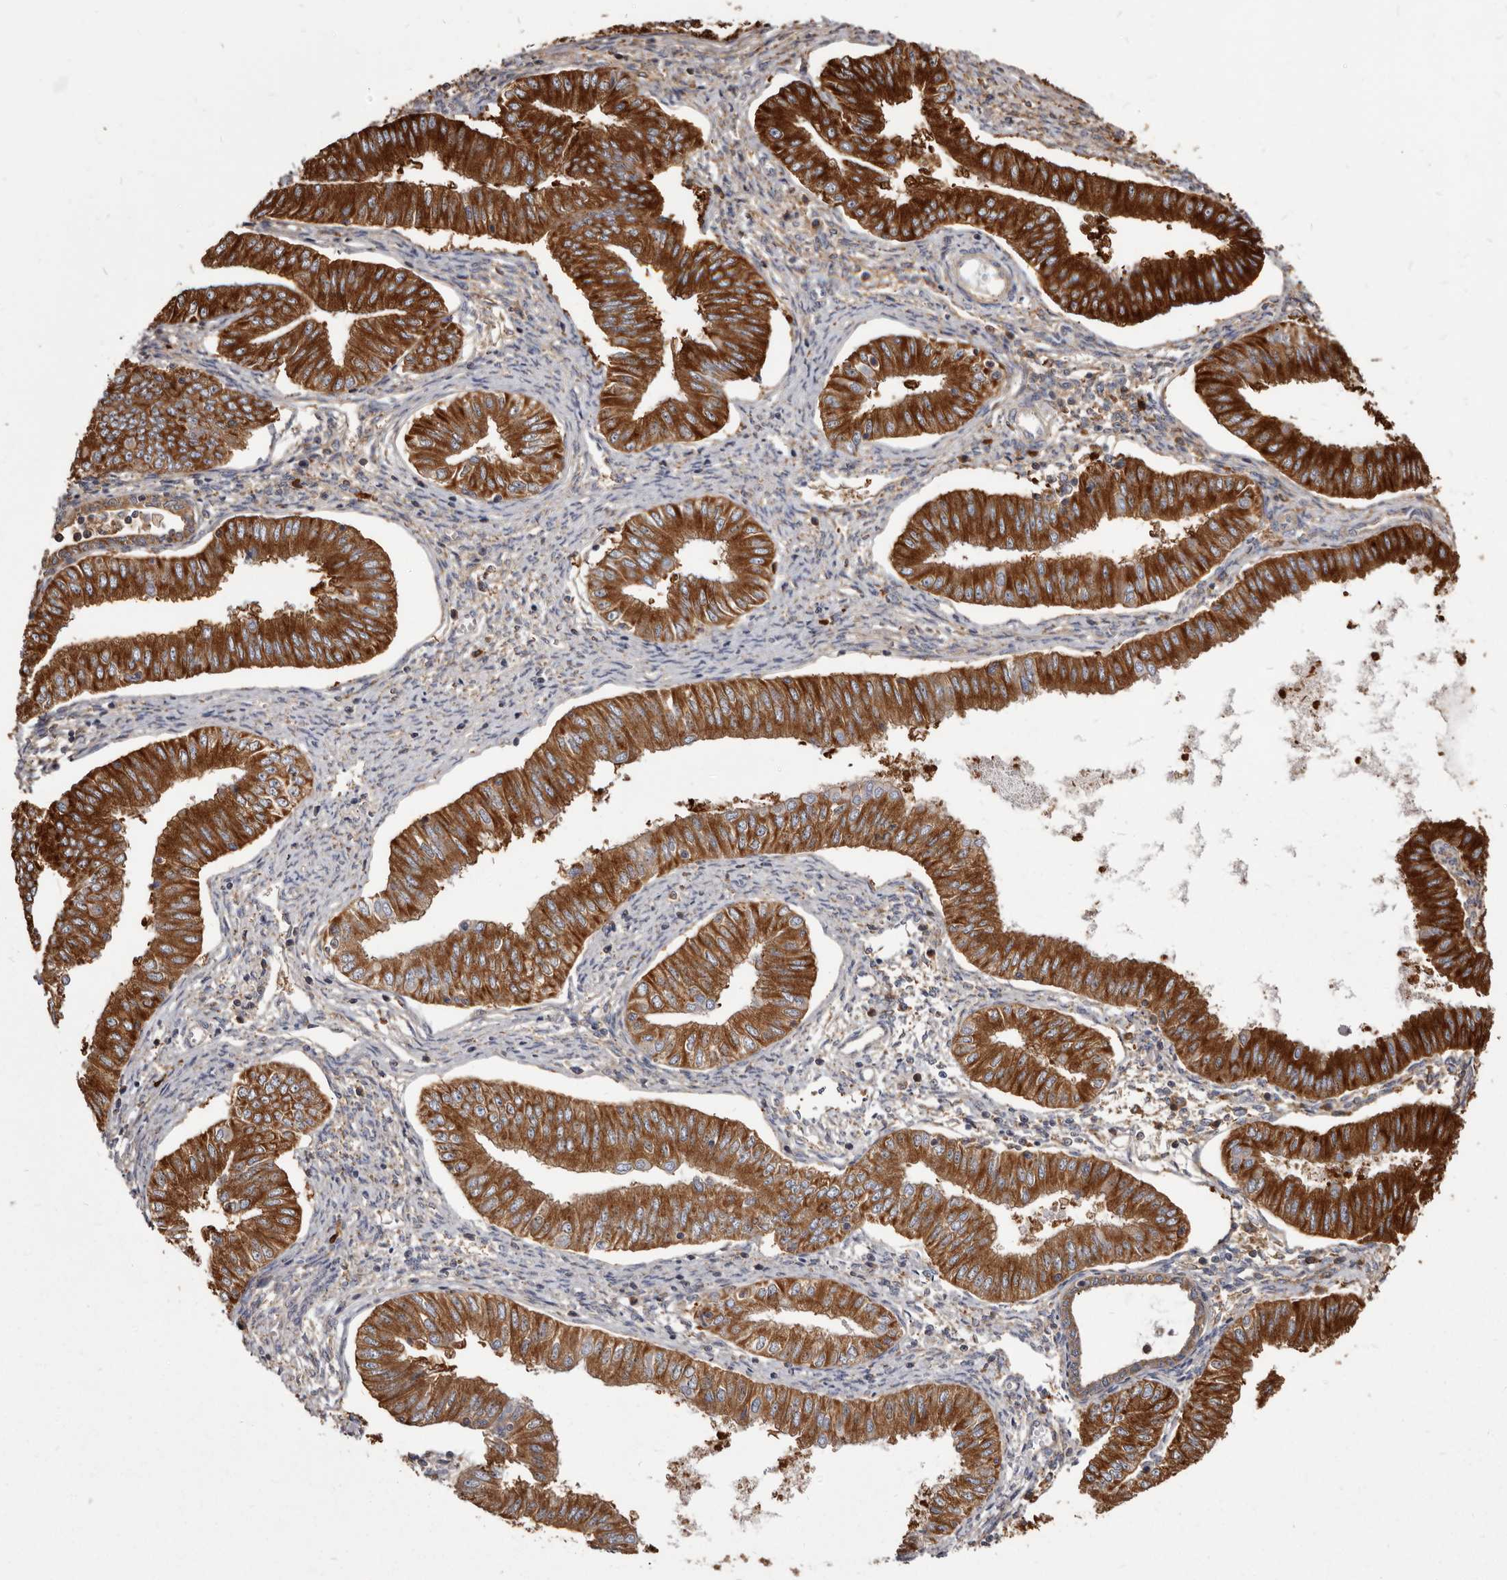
{"staining": {"intensity": "strong", "quantity": ">75%", "location": "cytoplasmic/membranous"}, "tissue": "endometrial cancer", "cell_type": "Tumor cells", "image_type": "cancer", "snomed": [{"axis": "morphology", "description": "Normal tissue, NOS"}, {"axis": "morphology", "description": "Adenocarcinoma, NOS"}, {"axis": "topography", "description": "Endometrium"}], "caption": "An immunohistochemistry (IHC) micrograph of tumor tissue is shown. Protein staining in brown labels strong cytoplasmic/membranous positivity in endometrial cancer within tumor cells. The protein of interest is stained brown, and the nuclei are stained in blue (DAB (3,3'-diaminobenzidine) IHC with brightfield microscopy, high magnification).", "gene": "TPD52", "patient": {"sex": "female", "age": 53}}